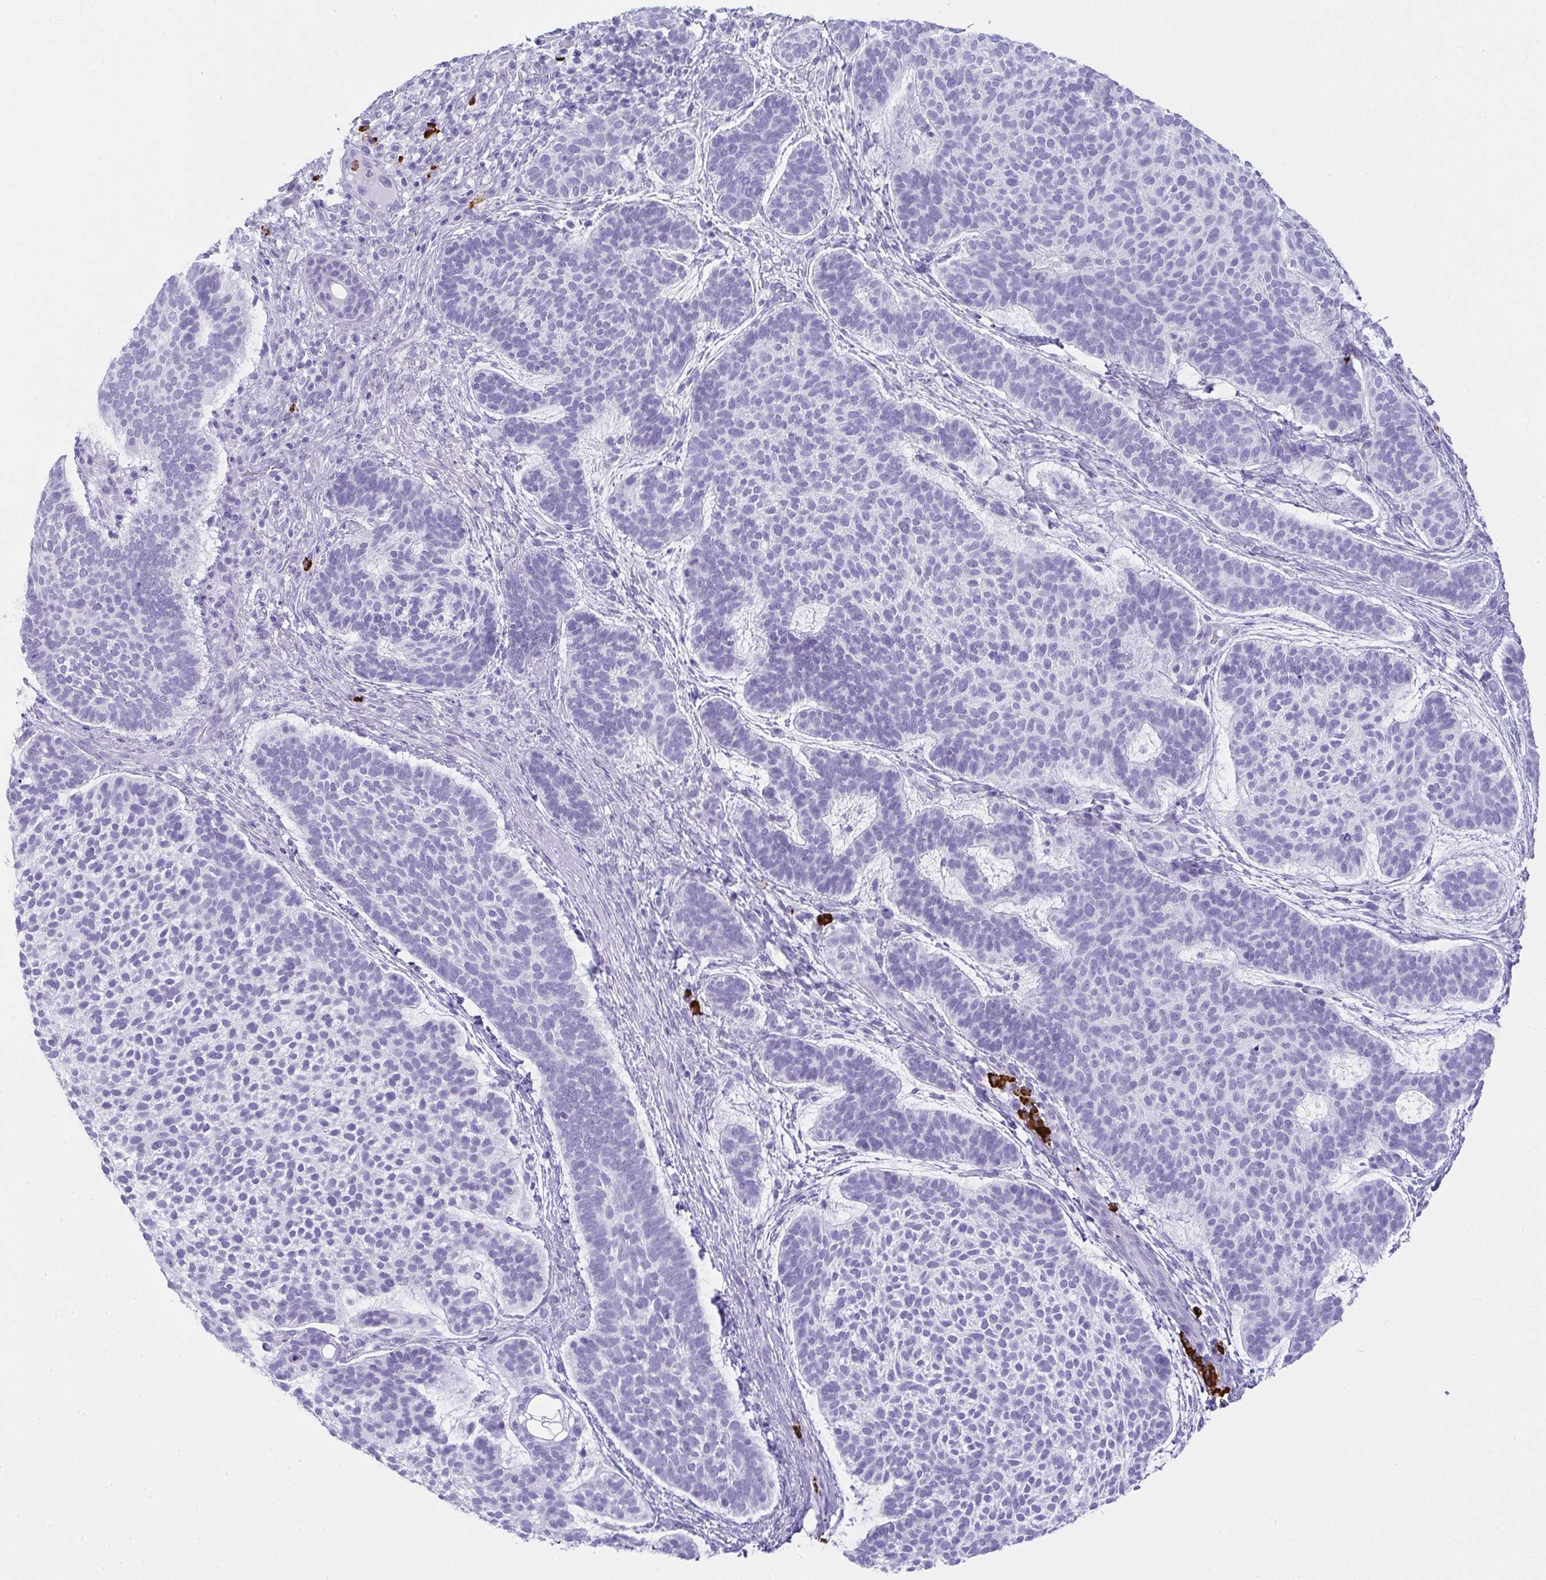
{"staining": {"intensity": "negative", "quantity": "none", "location": "none"}, "tissue": "skin cancer", "cell_type": "Tumor cells", "image_type": "cancer", "snomed": [{"axis": "morphology", "description": "Basal cell carcinoma"}, {"axis": "topography", "description": "Skin"}, {"axis": "topography", "description": "Skin of face"}], "caption": "This is an immunohistochemistry (IHC) histopathology image of skin cancer (basal cell carcinoma). There is no positivity in tumor cells.", "gene": "CDADC1", "patient": {"sex": "male", "age": 73}}